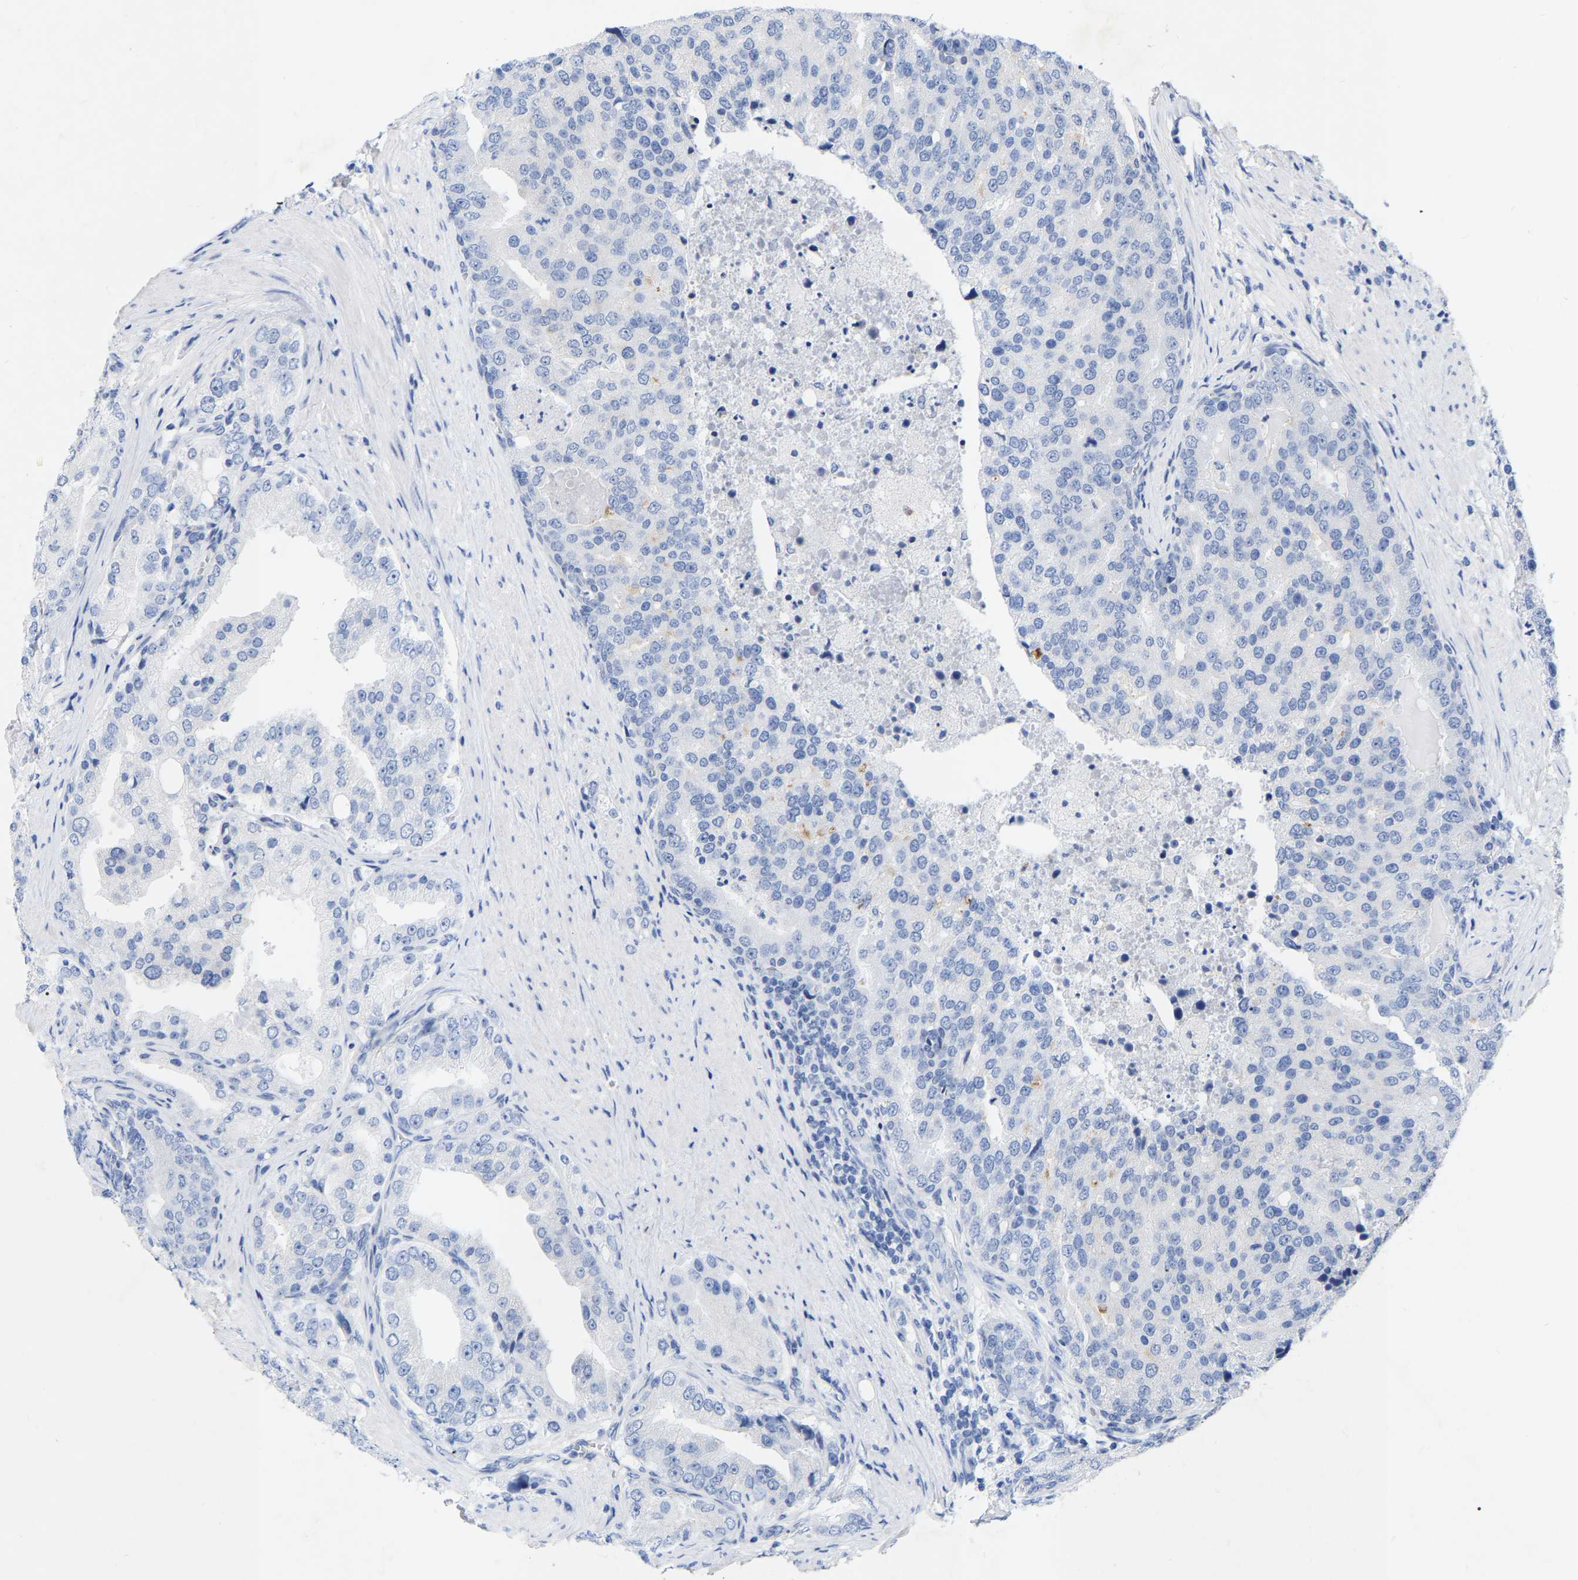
{"staining": {"intensity": "negative", "quantity": "none", "location": "none"}, "tissue": "prostate cancer", "cell_type": "Tumor cells", "image_type": "cancer", "snomed": [{"axis": "morphology", "description": "Adenocarcinoma, High grade"}, {"axis": "topography", "description": "Prostate"}], "caption": "The histopathology image shows no staining of tumor cells in adenocarcinoma (high-grade) (prostate).", "gene": "ZNF629", "patient": {"sex": "male", "age": 50}}